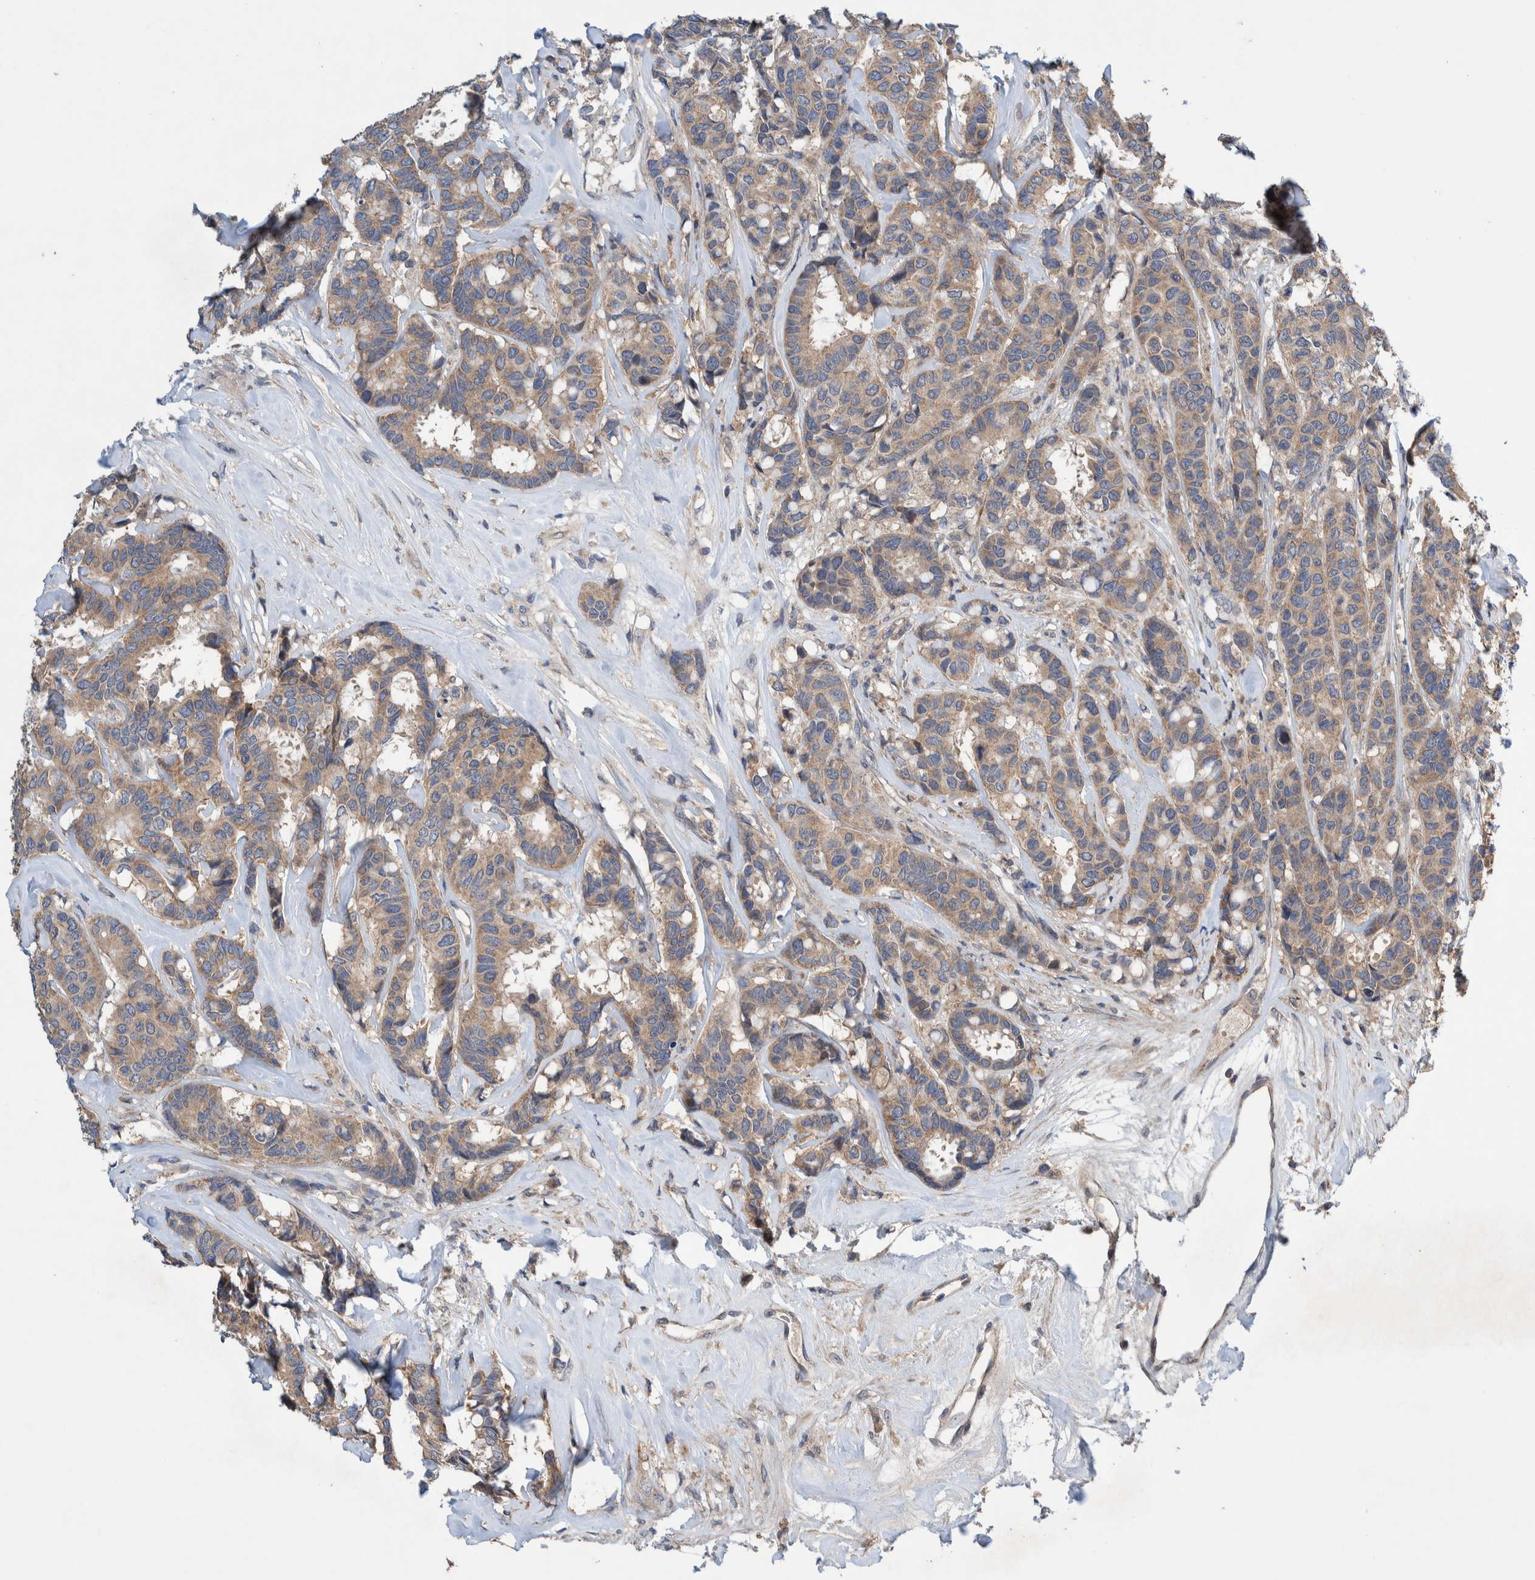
{"staining": {"intensity": "weak", "quantity": ">75%", "location": "cytoplasmic/membranous"}, "tissue": "breast cancer", "cell_type": "Tumor cells", "image_type": "cancer", "snomed": [{"axis": "morphology", "description": "Duct carcinoma"}, {"axis": "topography", "description": "Breast"}], "caption": "DAB (3,3'-diaminobenzidine) immunohistochemical staining of human infiltrating ductal carcinoma (breast) demonstrates weak cytoplasmic/membranous protein staining in about >75% of tumor cells.", "gene": "PIK3R6", "patient": {"sex": "female", "age": 87}}